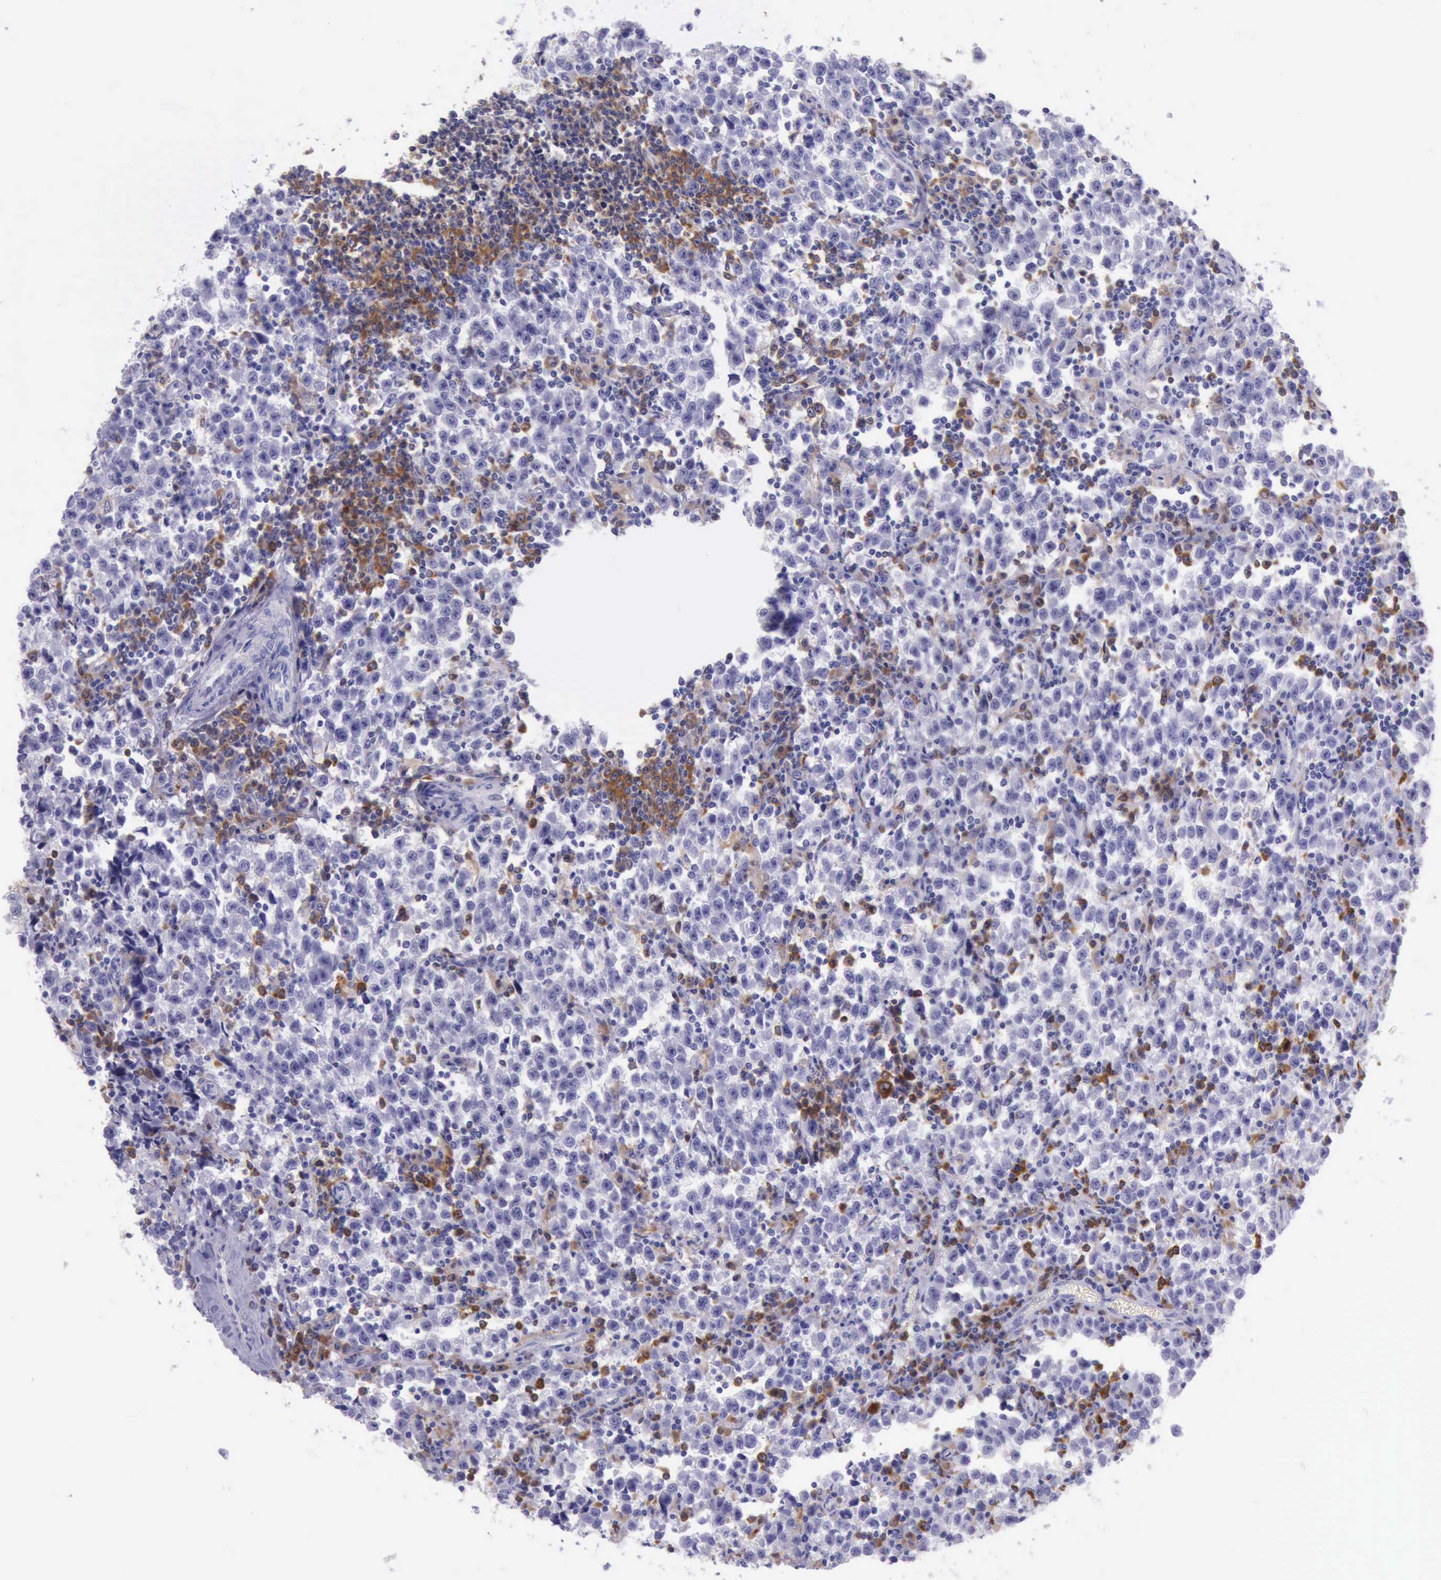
{"staining": {"intensity": "negative", "quantity": "none", "location": "none"}, "tissue": "testis cancer", "cell_type": "Tumor cells", "image_type": "cancer", "snomed": [{"axis": "morphology", "description": "Seminoma, NOS"}, {"axis": "topography", "description": "Testis"}], "caption": "Photomicrograph shows no protein positivity in tumor cells of testis seminoma tissue.", "gene": "BTK", "patient": {"sex": "male", "age": 35}}